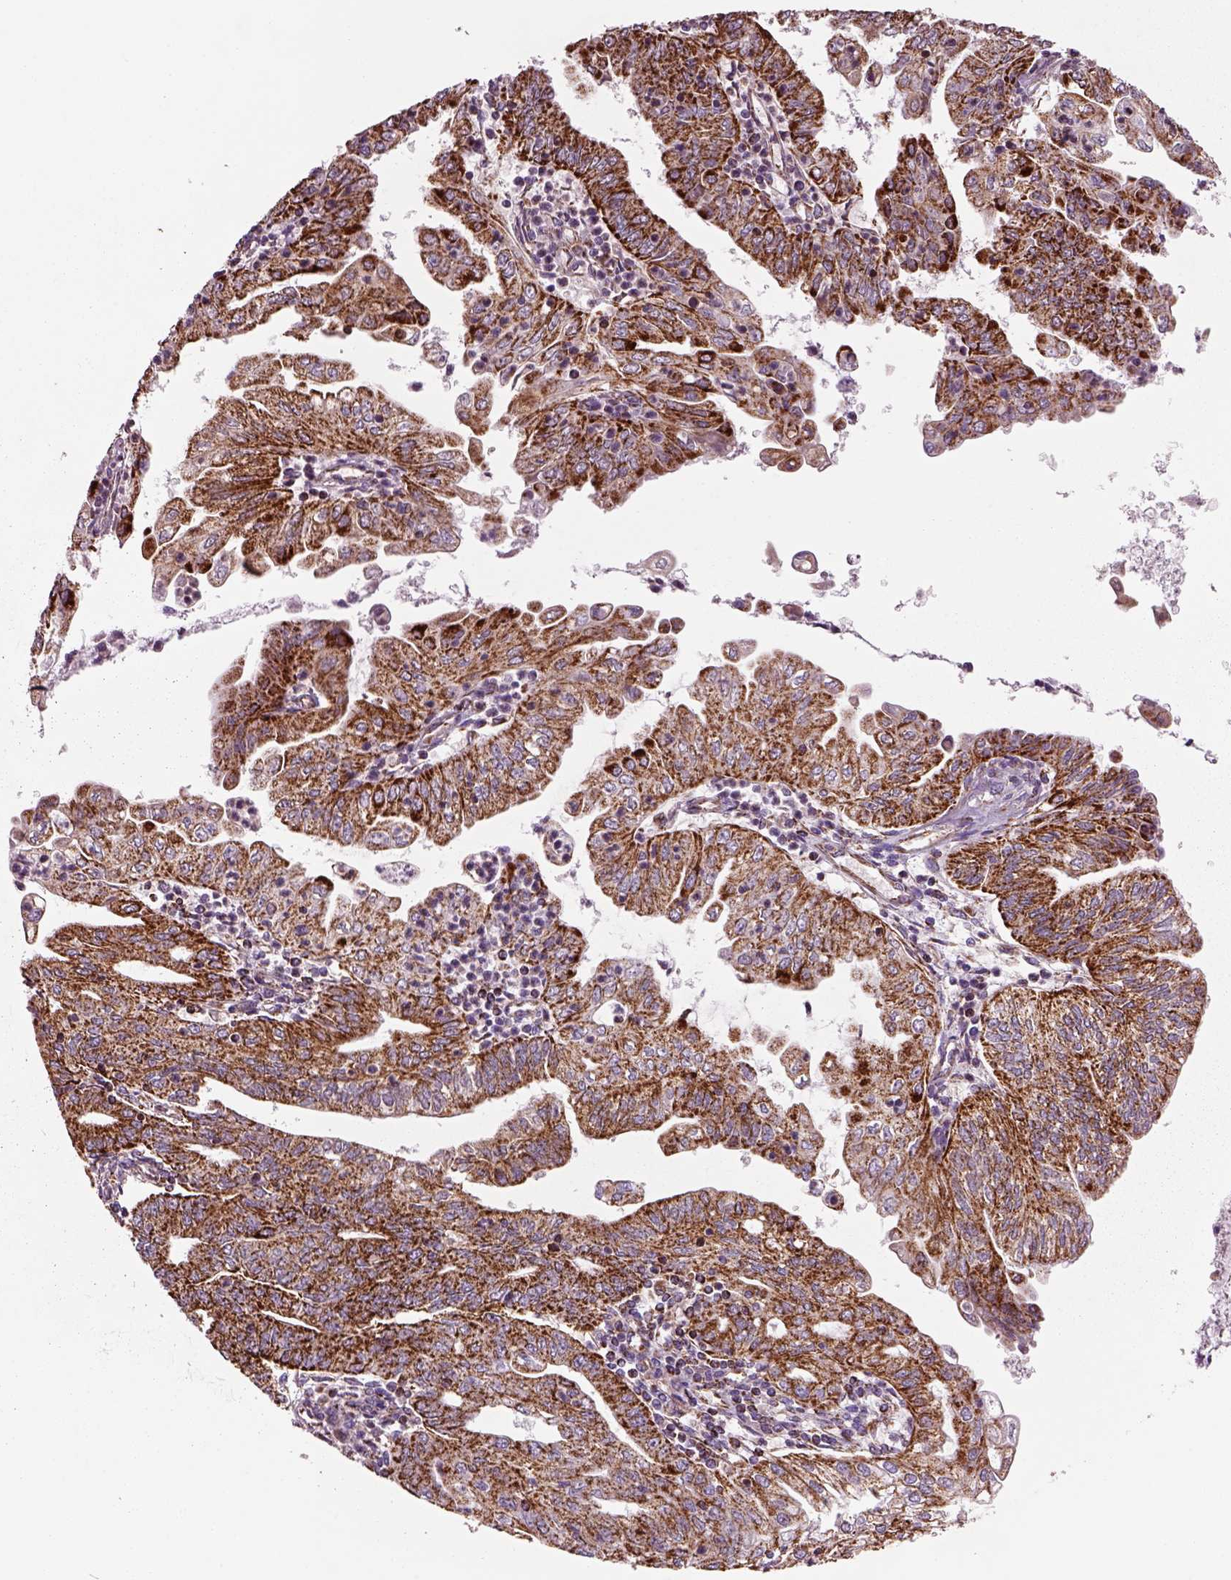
{"staining": {"intensity": "strong", "quantity": ">75%", "location": "cytoplasmic/membranous"}, "tissue": "endometrial cancer", "cell_type": "Tumor cells", "image_type": "cancer", "snomed": [{"axis": "morphology", "description": "Adenocarcinoma, NOS"}, {"axis": "topography", "description": "Endometrium"}], "caption": "An immunohistochemistry (IHC) photomicrograph of neoplastic tissue is shown. Protein staining in brown labels strong cytoplasmic/membranous positivity in endometrial cancer (adenocarcinoma) within tumor cells.", "gene": "SLC25A24", "patient": {"sex": "female", "age": 55}}